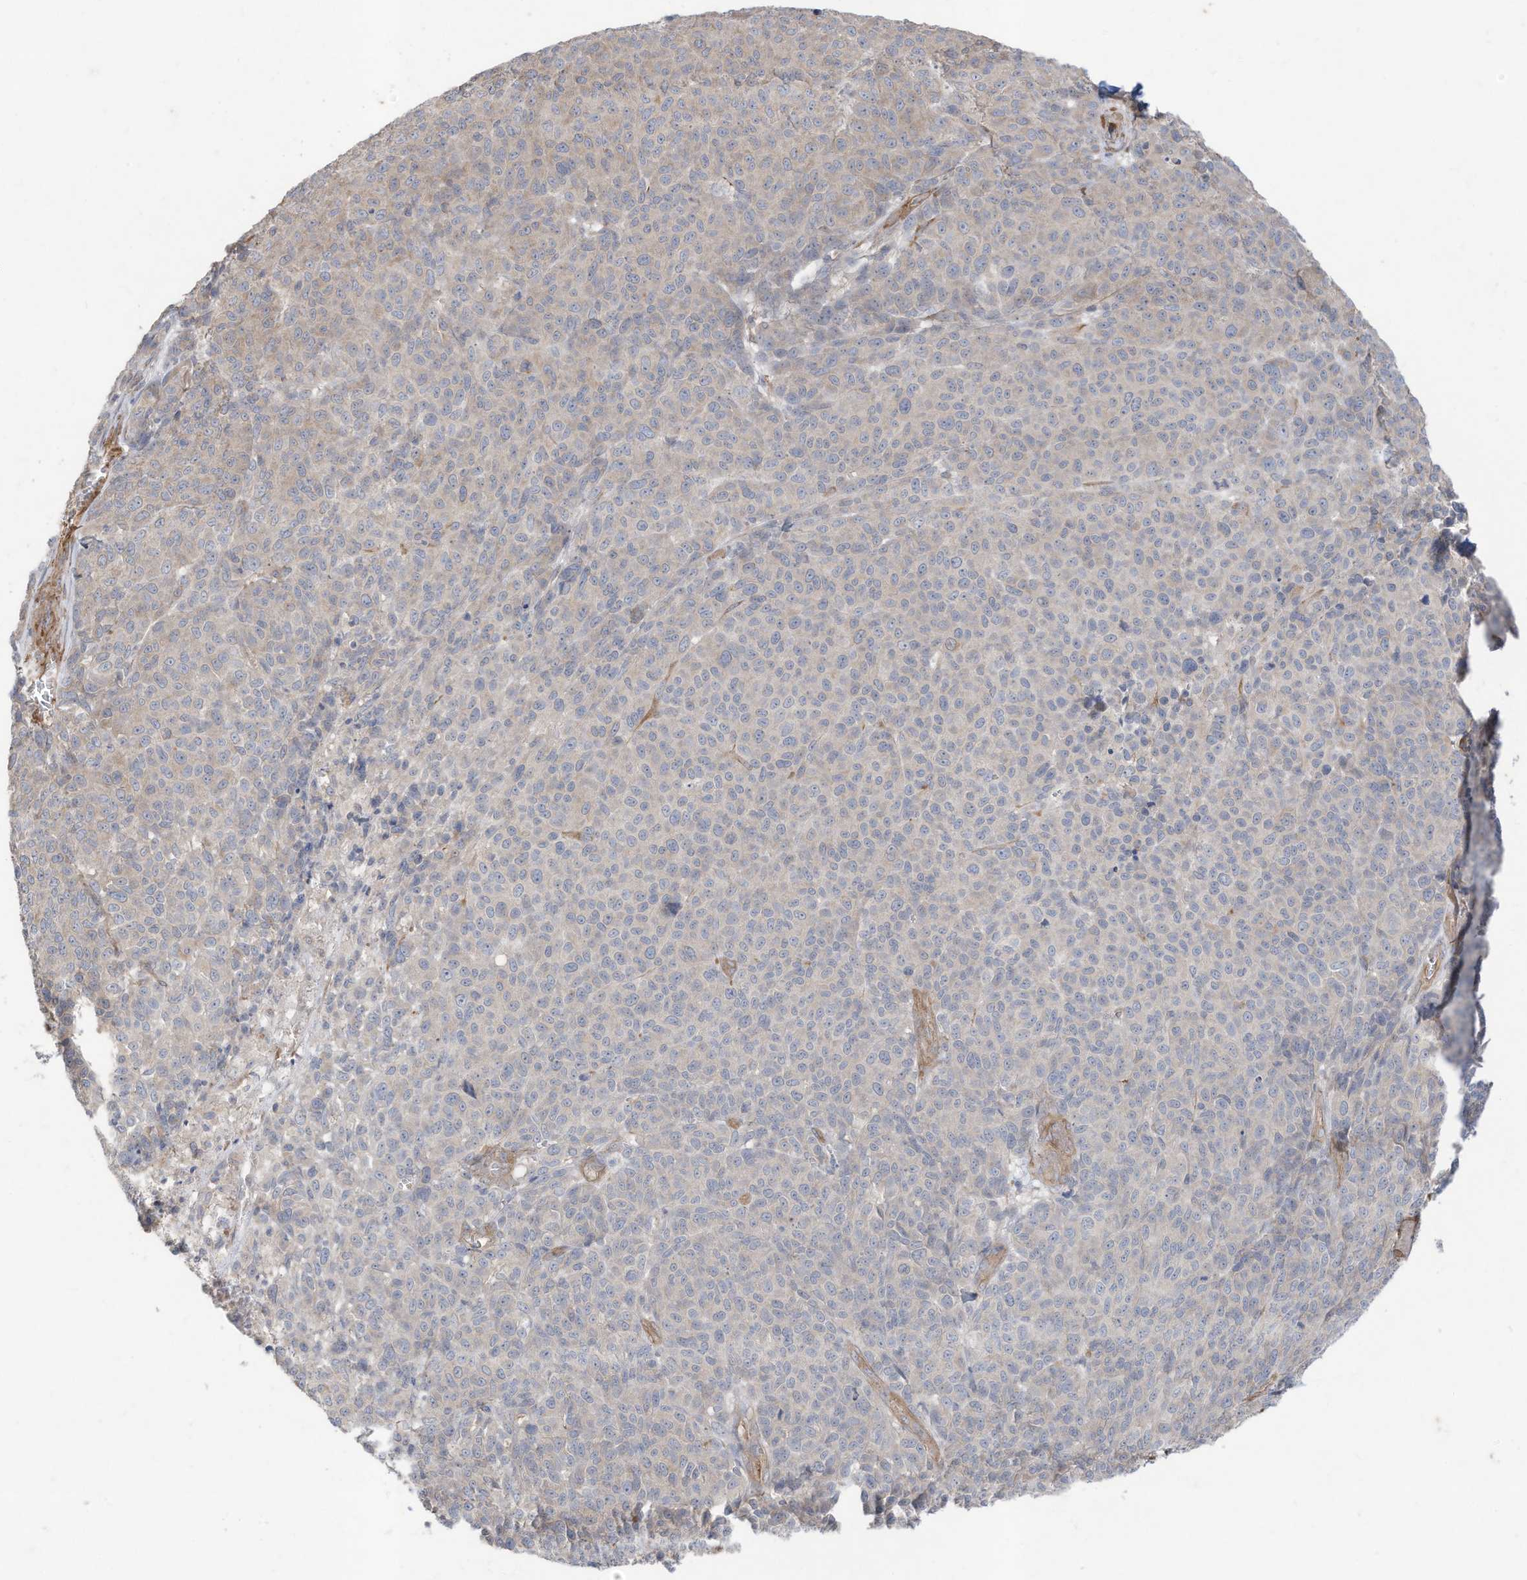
{"staining": {"intensity": "negative", "quantity": "none", "location": "none"}, "tissue": "melanoma", "cell_type": "Tumor cells", "image_type": "cancer", "snomed": [{"axis": "morphology", "description": "Malignant melanoma, NOS"}, {"axis": "topography", "description": "Skin"}], "caption": "IHC histopathology image of human malignant melanoma stained for a protein (brown), which displays no staining in tumor cells.", "gene": "SLC17A7", "patient": {"sex": "male", "age": 49}}